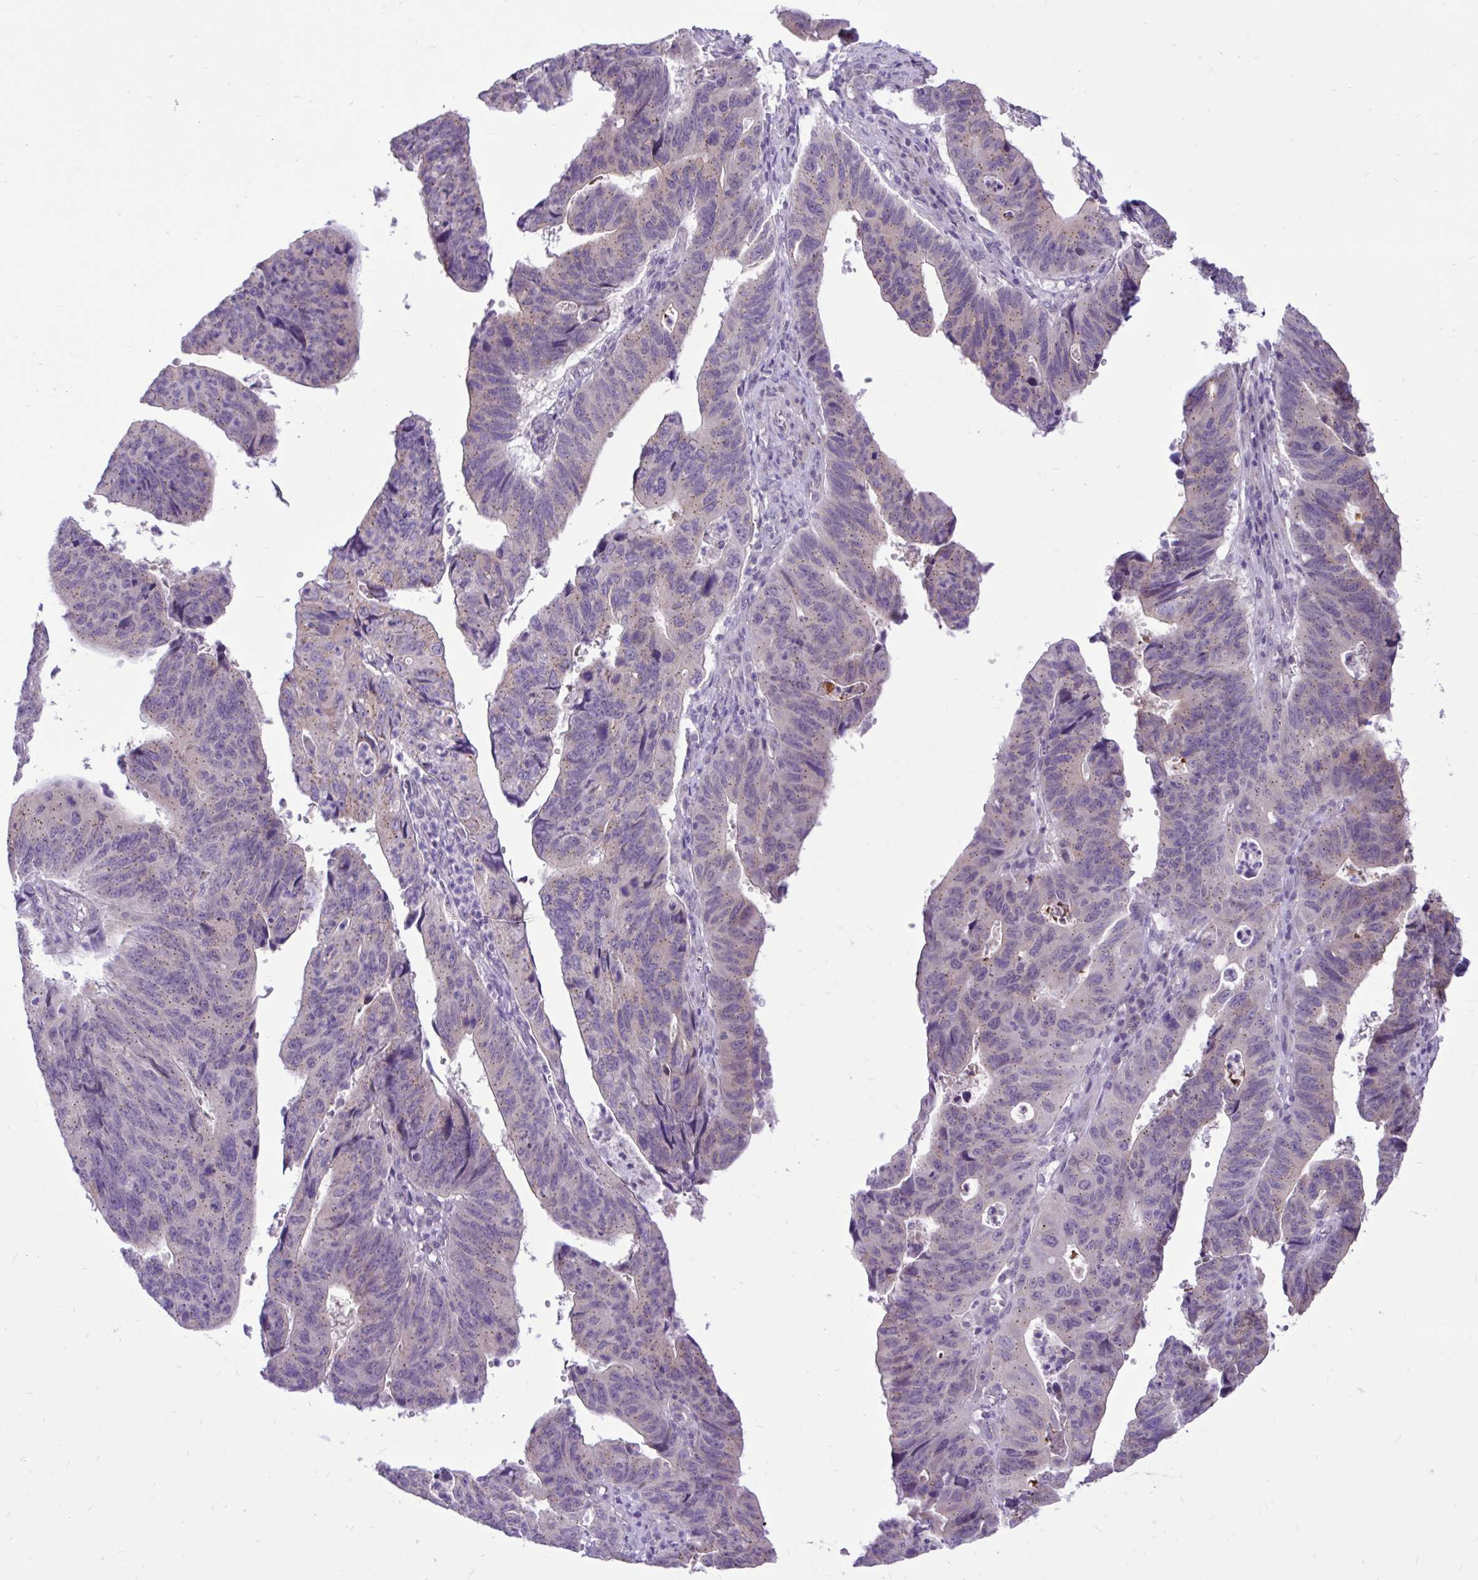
{"staining": {"intensity": "weak", "quantity": "25%-75%", "location": "cytoplasmic/membranous"}, "tissue": "stomach cancer", "cell_type": "Tumor cells", "image_type": "cancer", "snomed": [{"axis": "morphology", "description": "Adenocarcinoma, NOS"}, {"axis": "topography", "description": "Stomach"}], "caption": "Stomach cancer (adenocarcinoma) stained for a protein (brown) shows weak cytoplasmic/membranous positive expression in approximately 25%-75% of tumor cells.", "gene": "CEACAM18", "patient": {"sex": "male", "age": 59}}